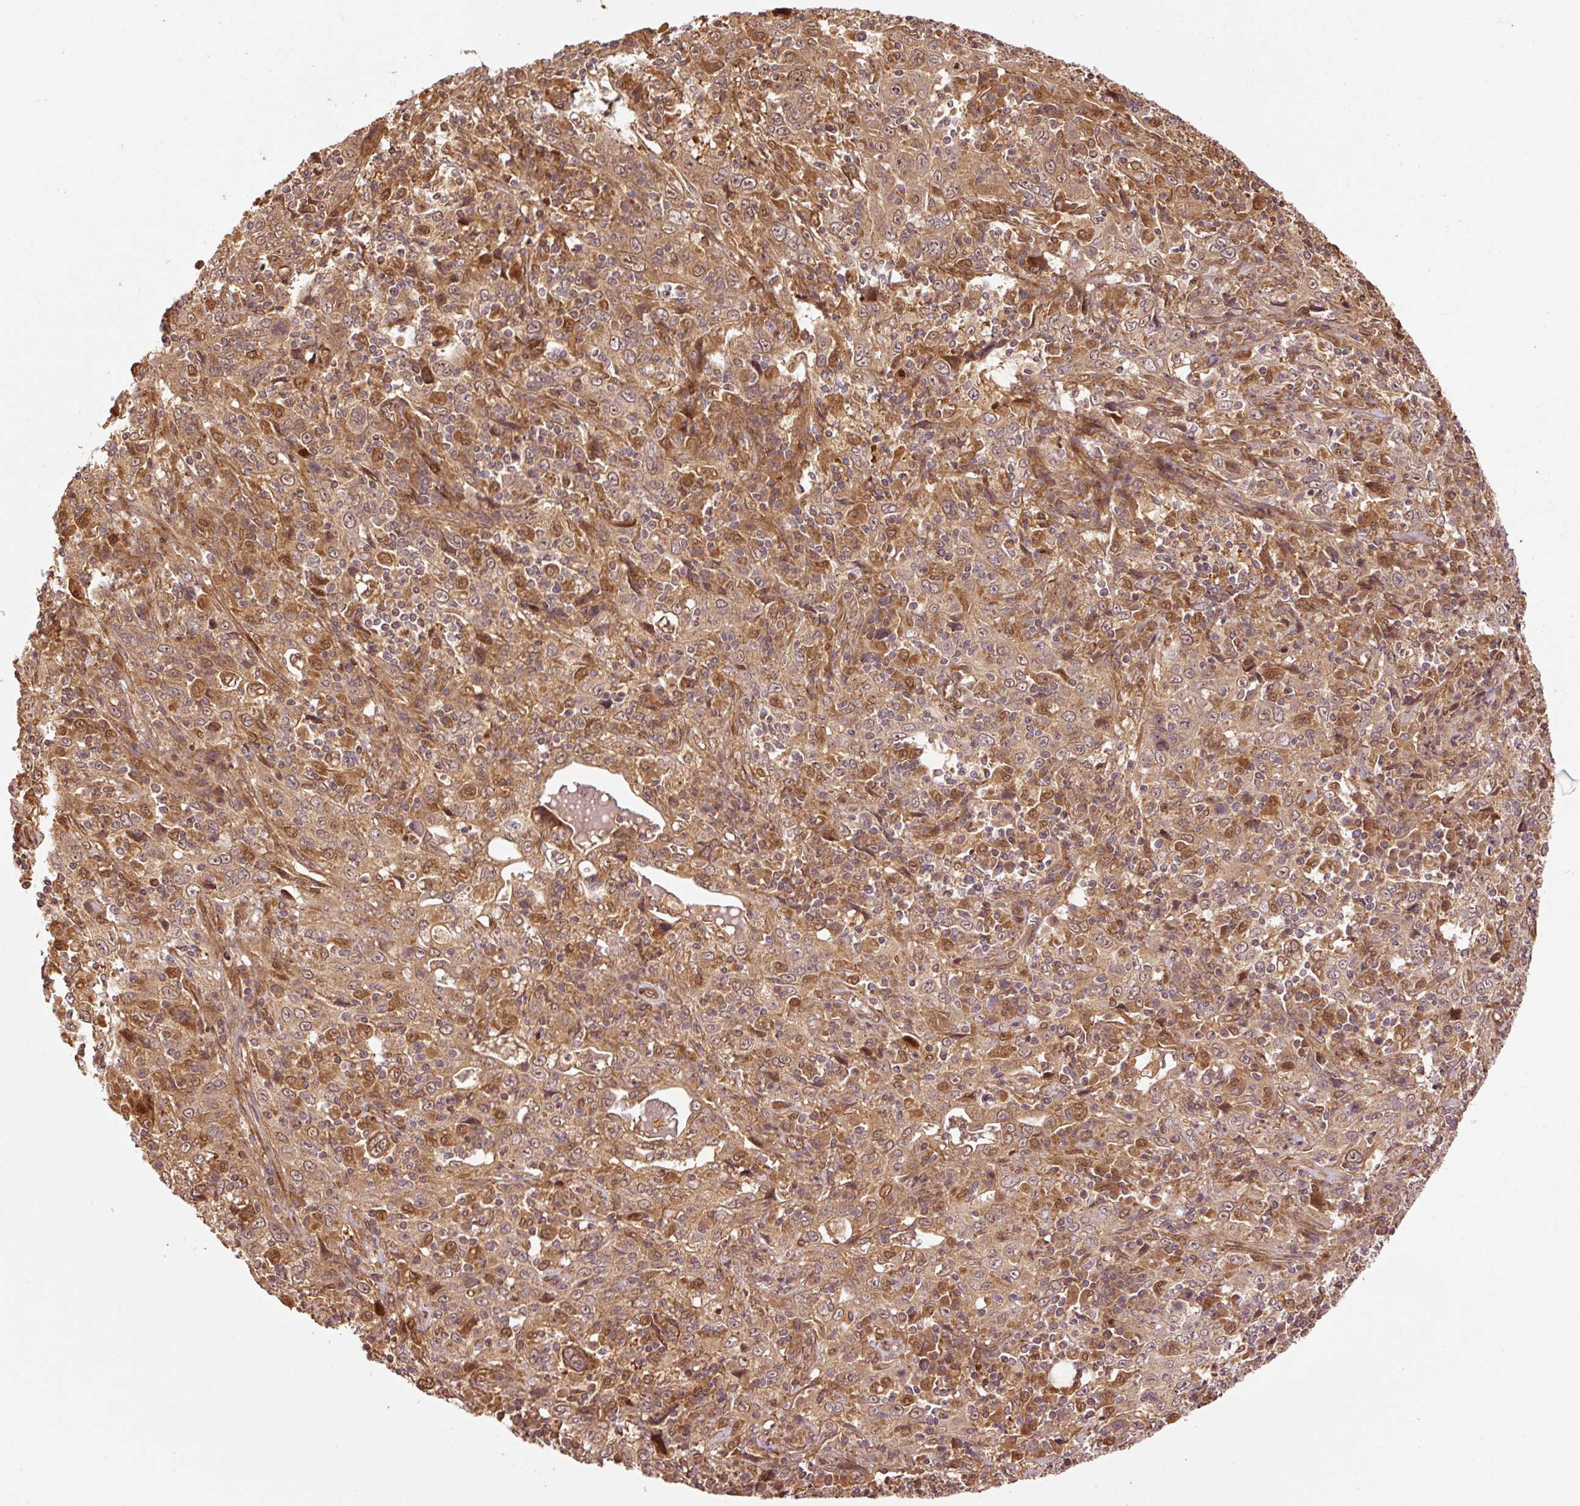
{"staining": {"intensity": "moderate", "quantity": ">75%", "location": "cytoplasmic/membranous,nuclear"}, "tissue": "cervical cancer", "cell_type": "Tumor cells", "image_type": "cancer", "snomed": [{"axis": "morphology", "description": "Squamous cell carcinoma, NOS"}, {"axis": "topography", "description": "Cervix"}], "caption": "The photomicrograph reveals staining of cervical squamous cell carcinoma, revealing moderate cytoplasmic/membranous and nuclear protein expression (brown color) within tumor cells.", "gene": "OXER1", "patient": {"sex": "female", "age": 46}}